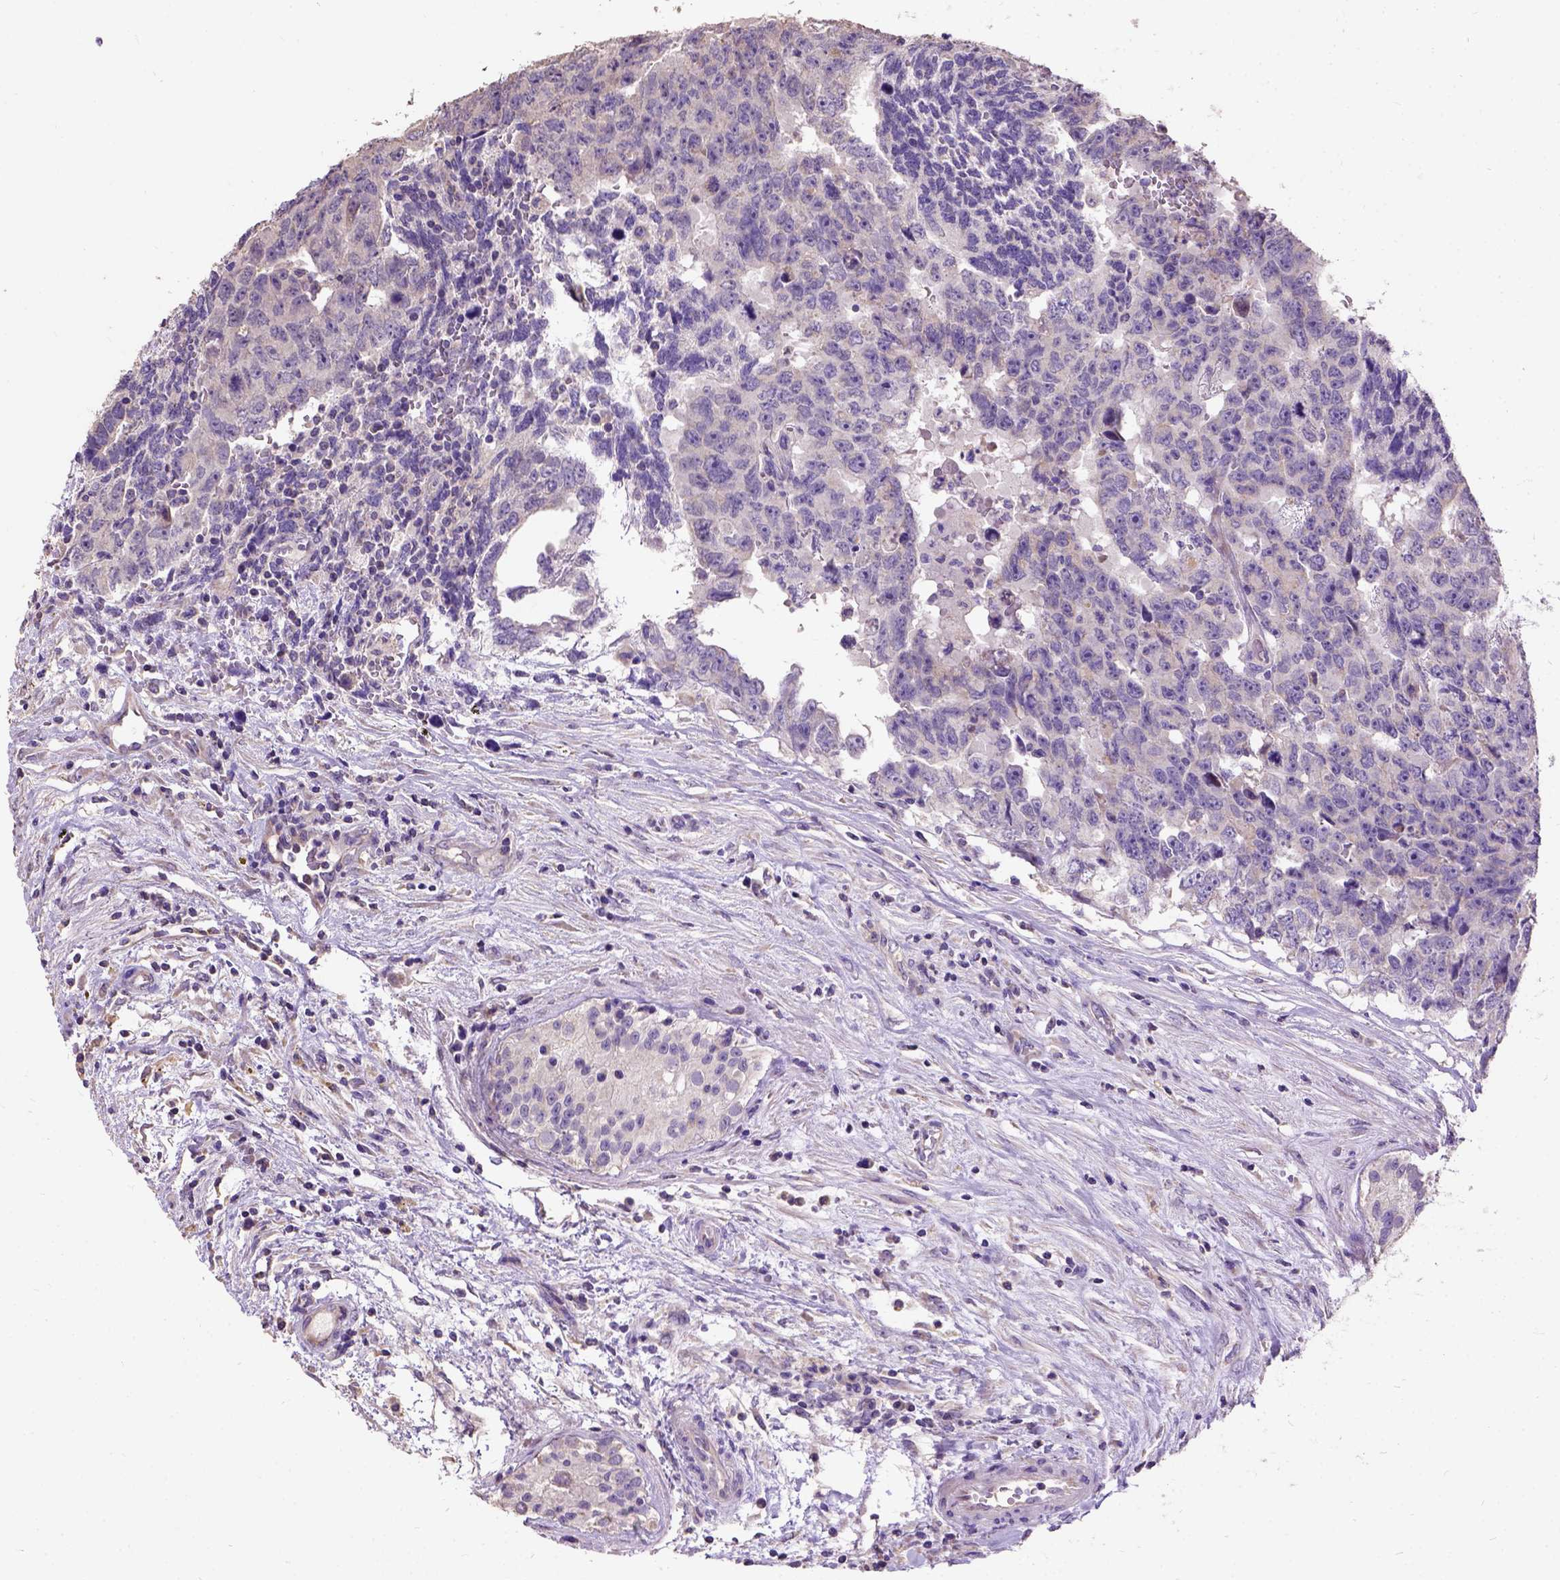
{"staining": {"intensity": "negative", "quantity": "none", "location": "none"}, "tissue": "testis cancer", "cell_type": "Tumor cells", "image_type": "cancer", "snomed": [{"axis": "morphology", "description": "Carcinoma, Embryonal, NOS"}, {"axis": "topography", "description": "Testis"}], "caption": "The IHC histopathology image has no significant staining in tumor cells of testis cancer tissue.", "gene": "DQX1", "patient": {"sex": "male", "age": 24}}